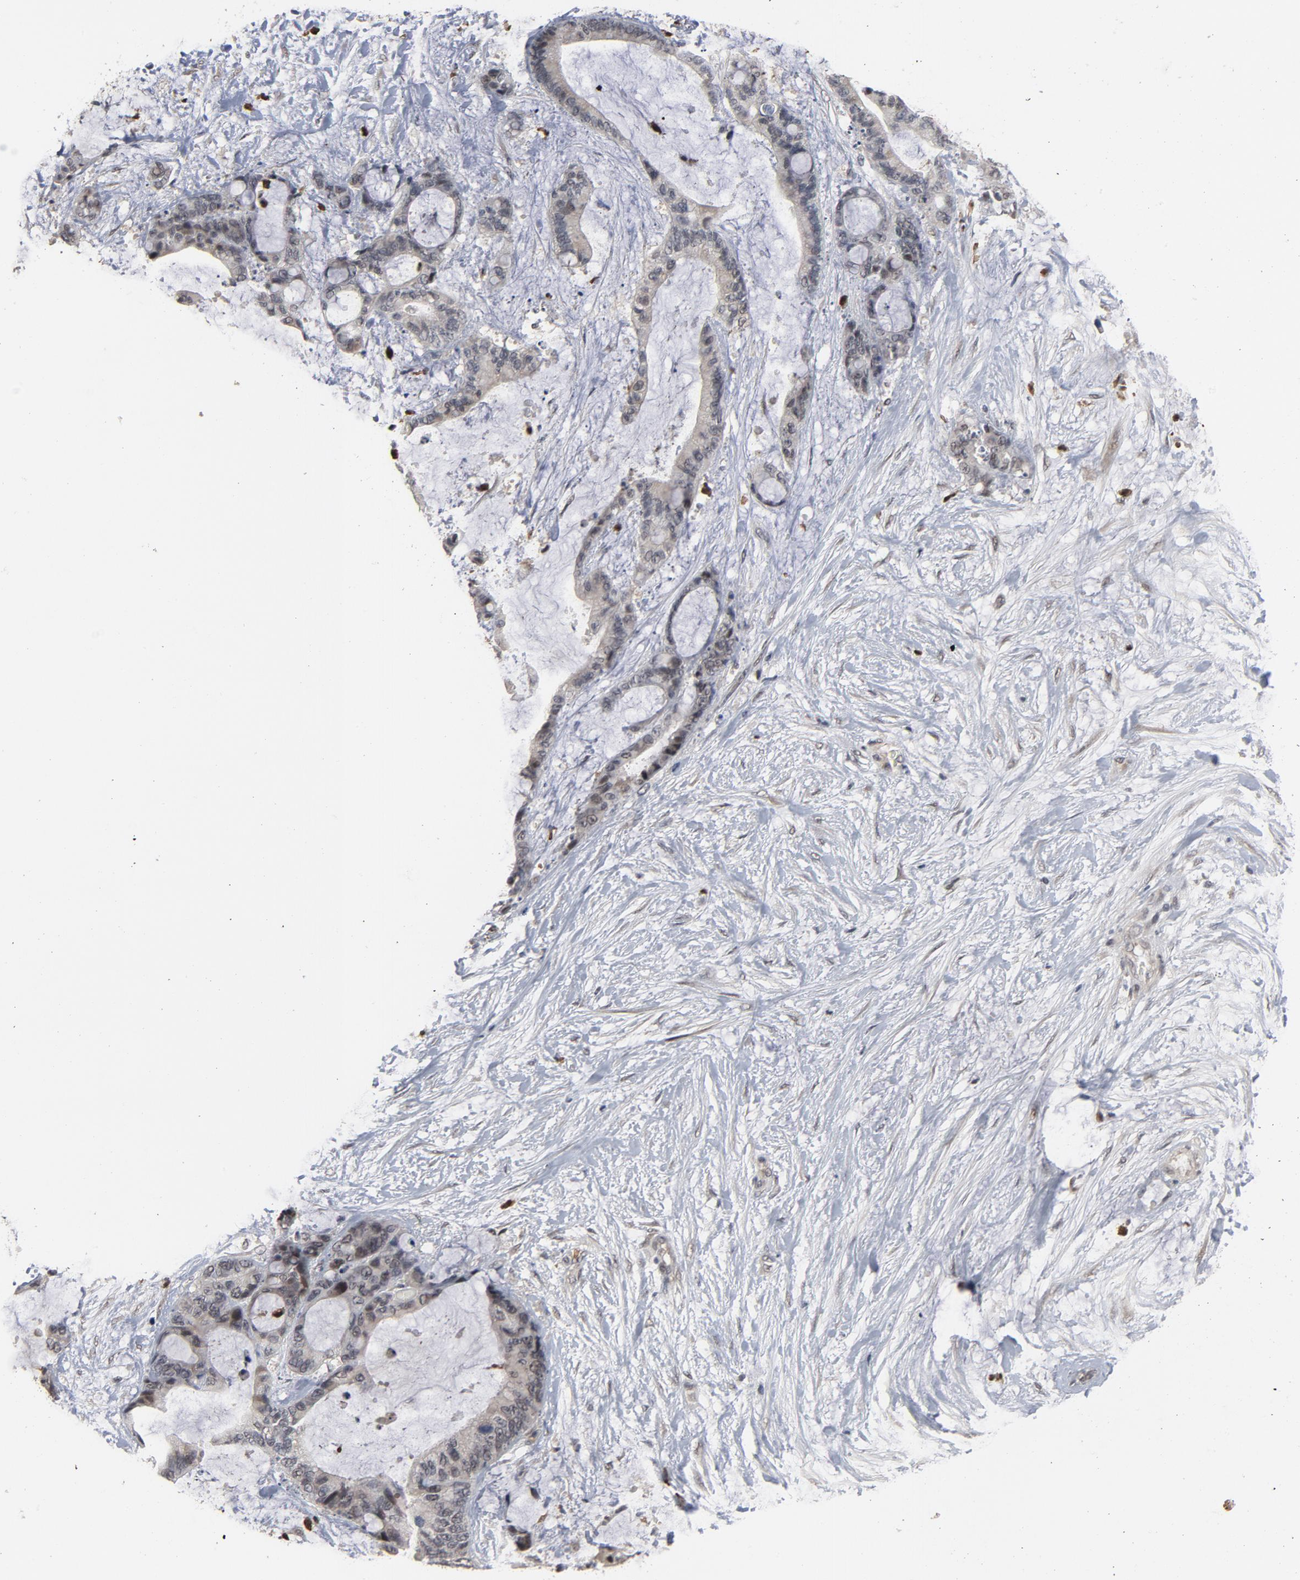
{"staining": {"intensity": "negative", "quantity": "none", "location": "none"}, "tissue": "liver cancer", "cell_type": "Tumor cells", "image_type": "cancer", "snomed": [{"axis": "morphology", "description": "Cholangiocarcinoma"}, {"axis": "topography", "description": "Liver"}], "caption": "This micrograph is of liver cancer (cholangiocarcinoma) stained with immunohistochemistry to label a protein in brown with the nuclei are counter-stained blue. There is no expression in tumor cells.", "gene": "RTL5", "patient": {"sex": "female", "age": 73}}